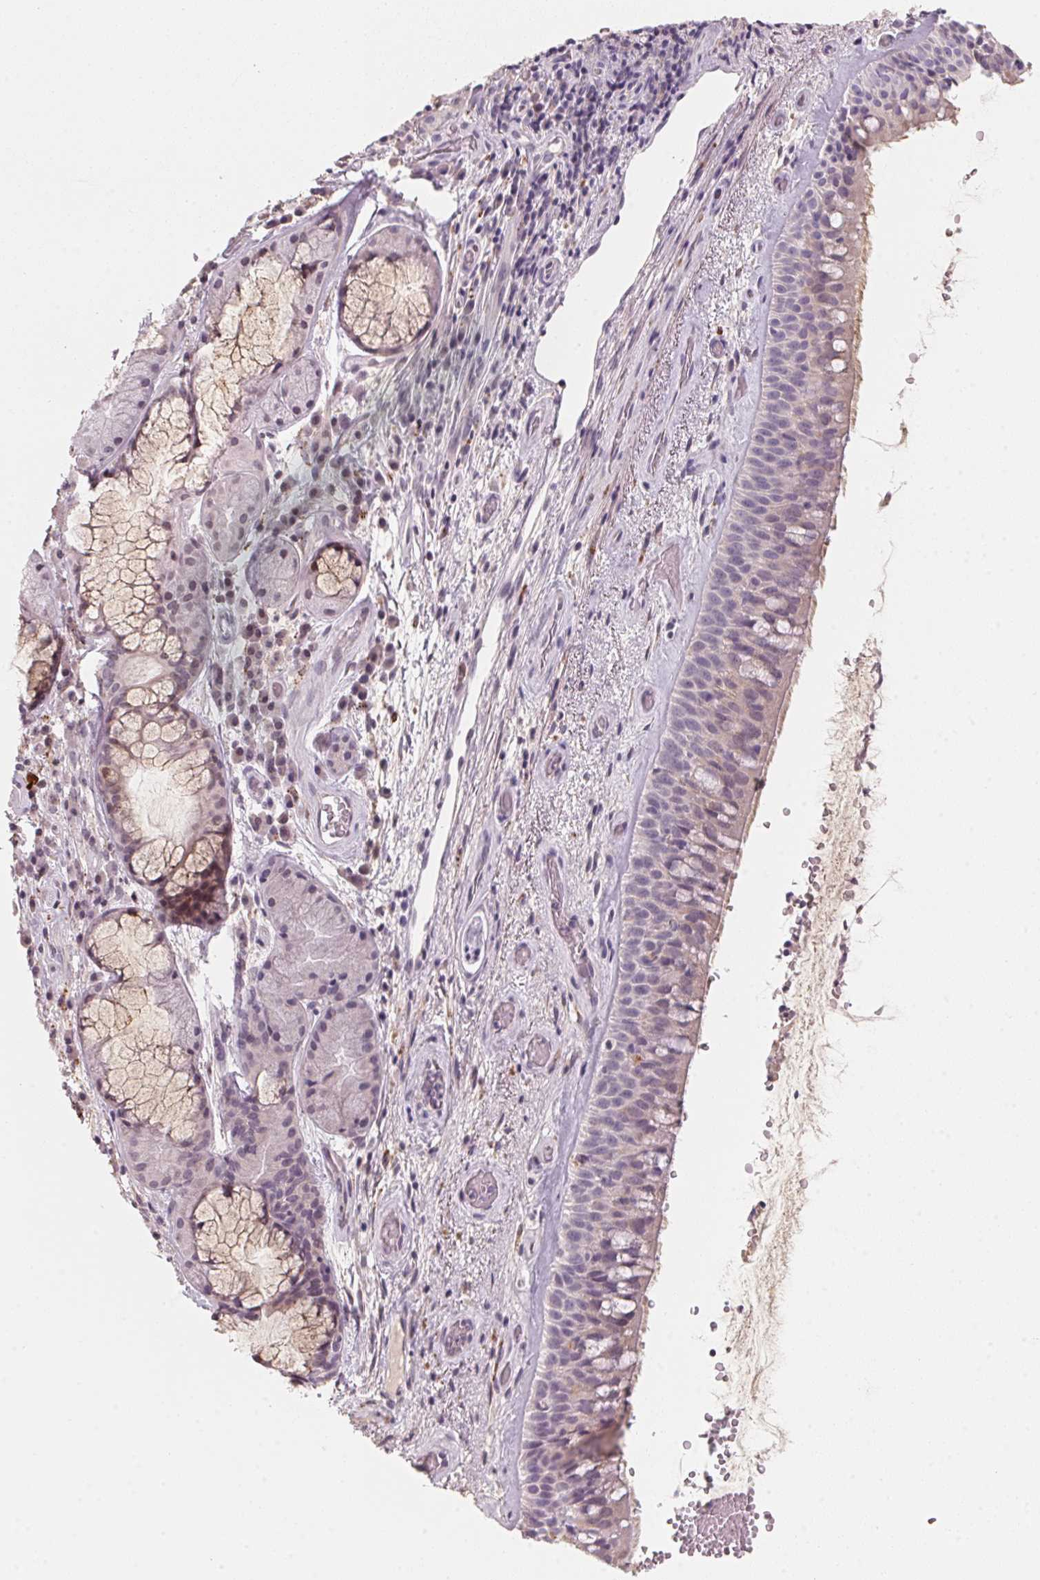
{"staining": {"intensity": "weak", "quantity": "25%-75%", "location": "cytoplasmic/membranous"}, "tissue": "bronchus", "cell_type": "Respiratory epithelial cells", "image_type": "normal", "snomed": [{"axis": "morphology", "description": "Normal tissue, NOS"}, {"axis": "topography", "description": "Bronchus"}], "caption": "Immunohistochemical staining of normal bronchus shows low levels of weak cytoplasmic/membranous positivity in about 25%-75% of respiratory epithelial cells. Nuclei are stained in blue.", "gene": "TREH", "patient": {"sex": "male", "age": 48}}